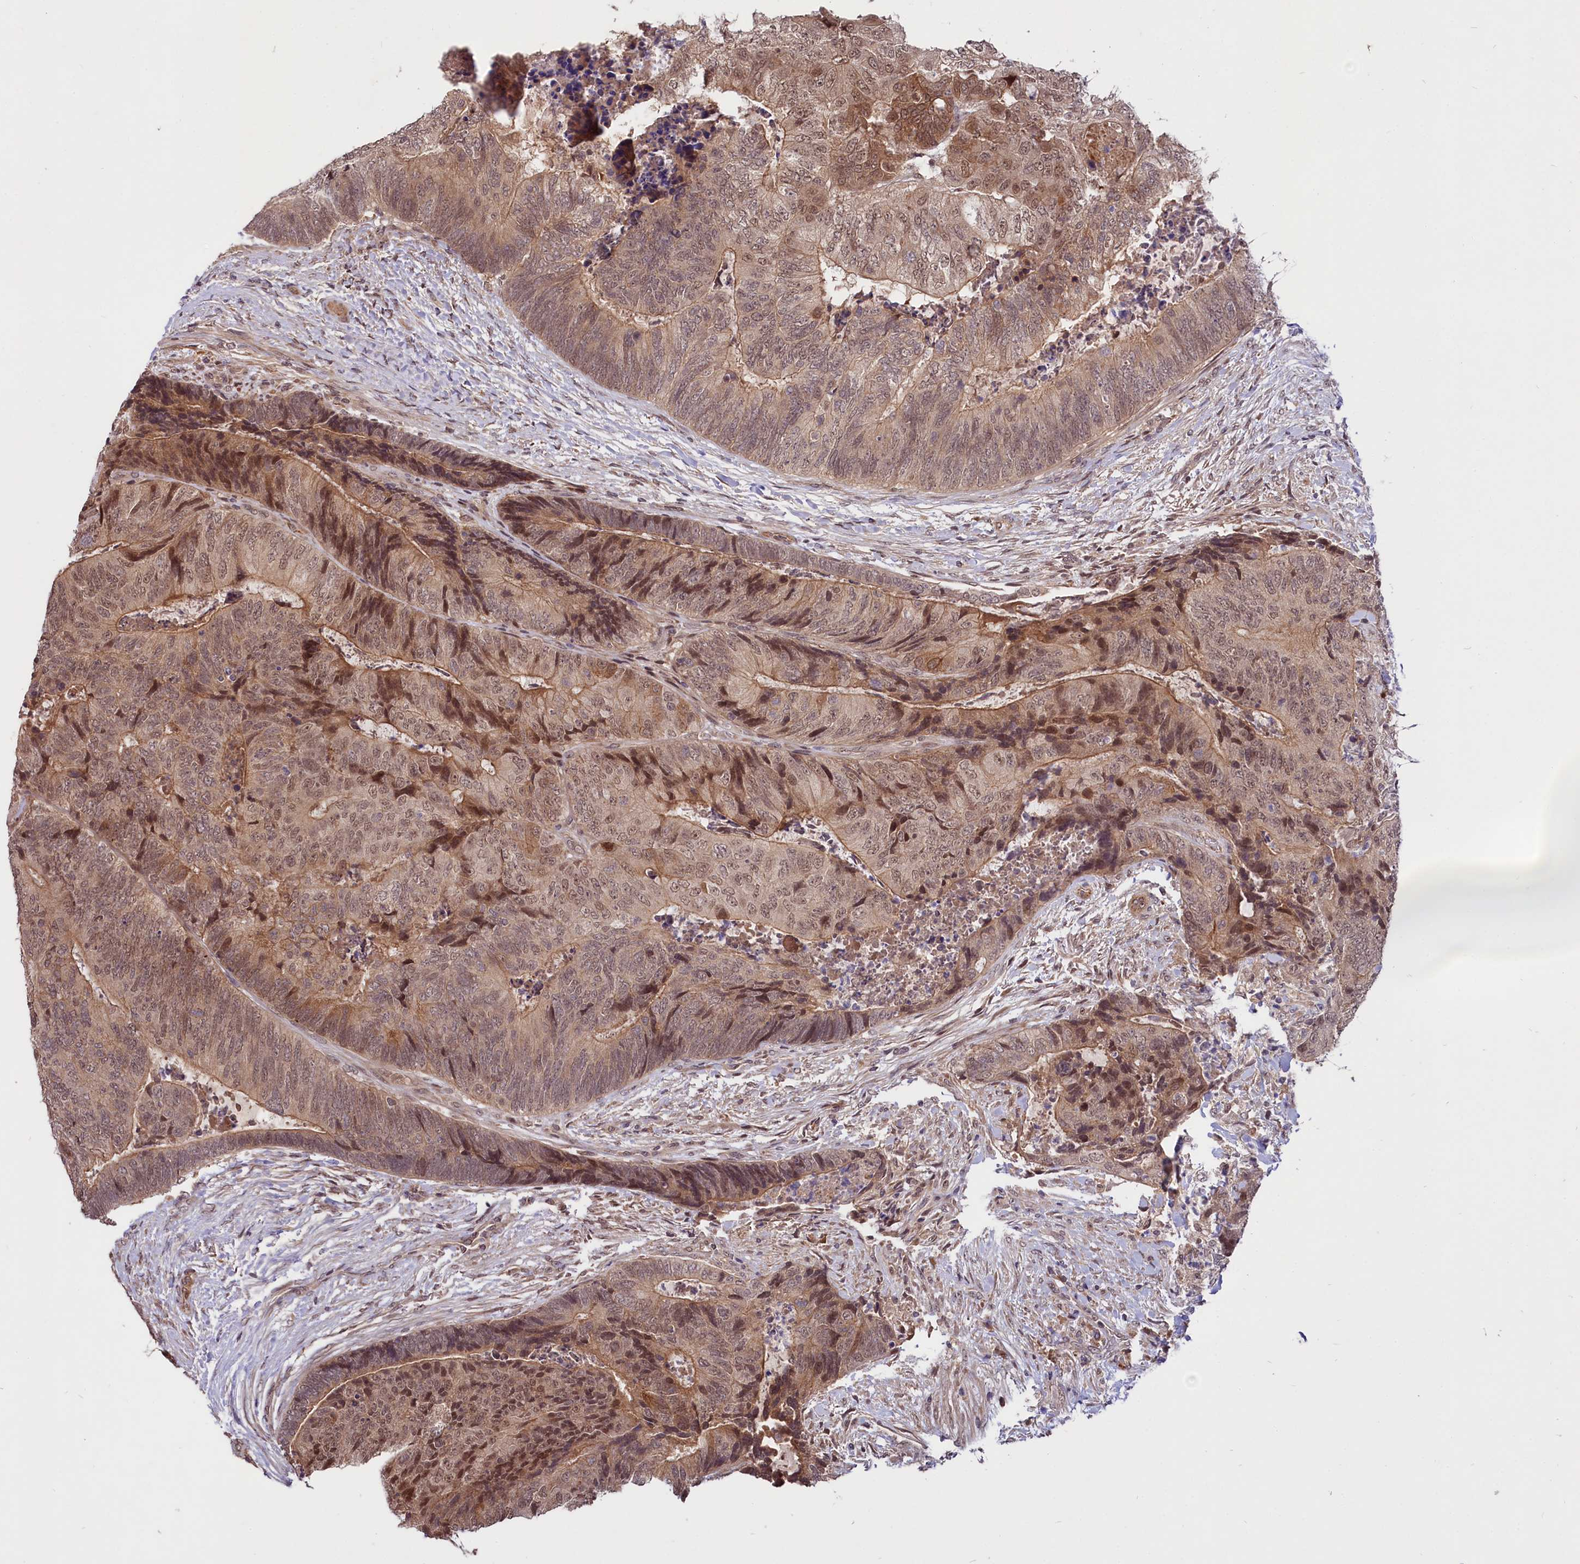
{"staining": {"intensity": "moderate", "quantity": ">75%", "location": "cytoplasmic/membranous,nuclear"}, "tissue": "colorectal cancer", "cell_type": "Tumor cells", "image_type": "cancer", "snomed": [{"axis": "morphology", "description": "Adenocarcinoma, NOS"}, {"axis": "topography", "description": "Colon"}], "caption": "The micrograph demonstrates staining of colorectal adenocarcinoma, revealing moderate cytoplasmic/membranous and nuclear protein expression (brown color) within tumor cells. (DAB = brown stain, brightfield microscopy at high magnification).", "gene": "UBE3A", "patient": {"sex": "female", "age": 67}}